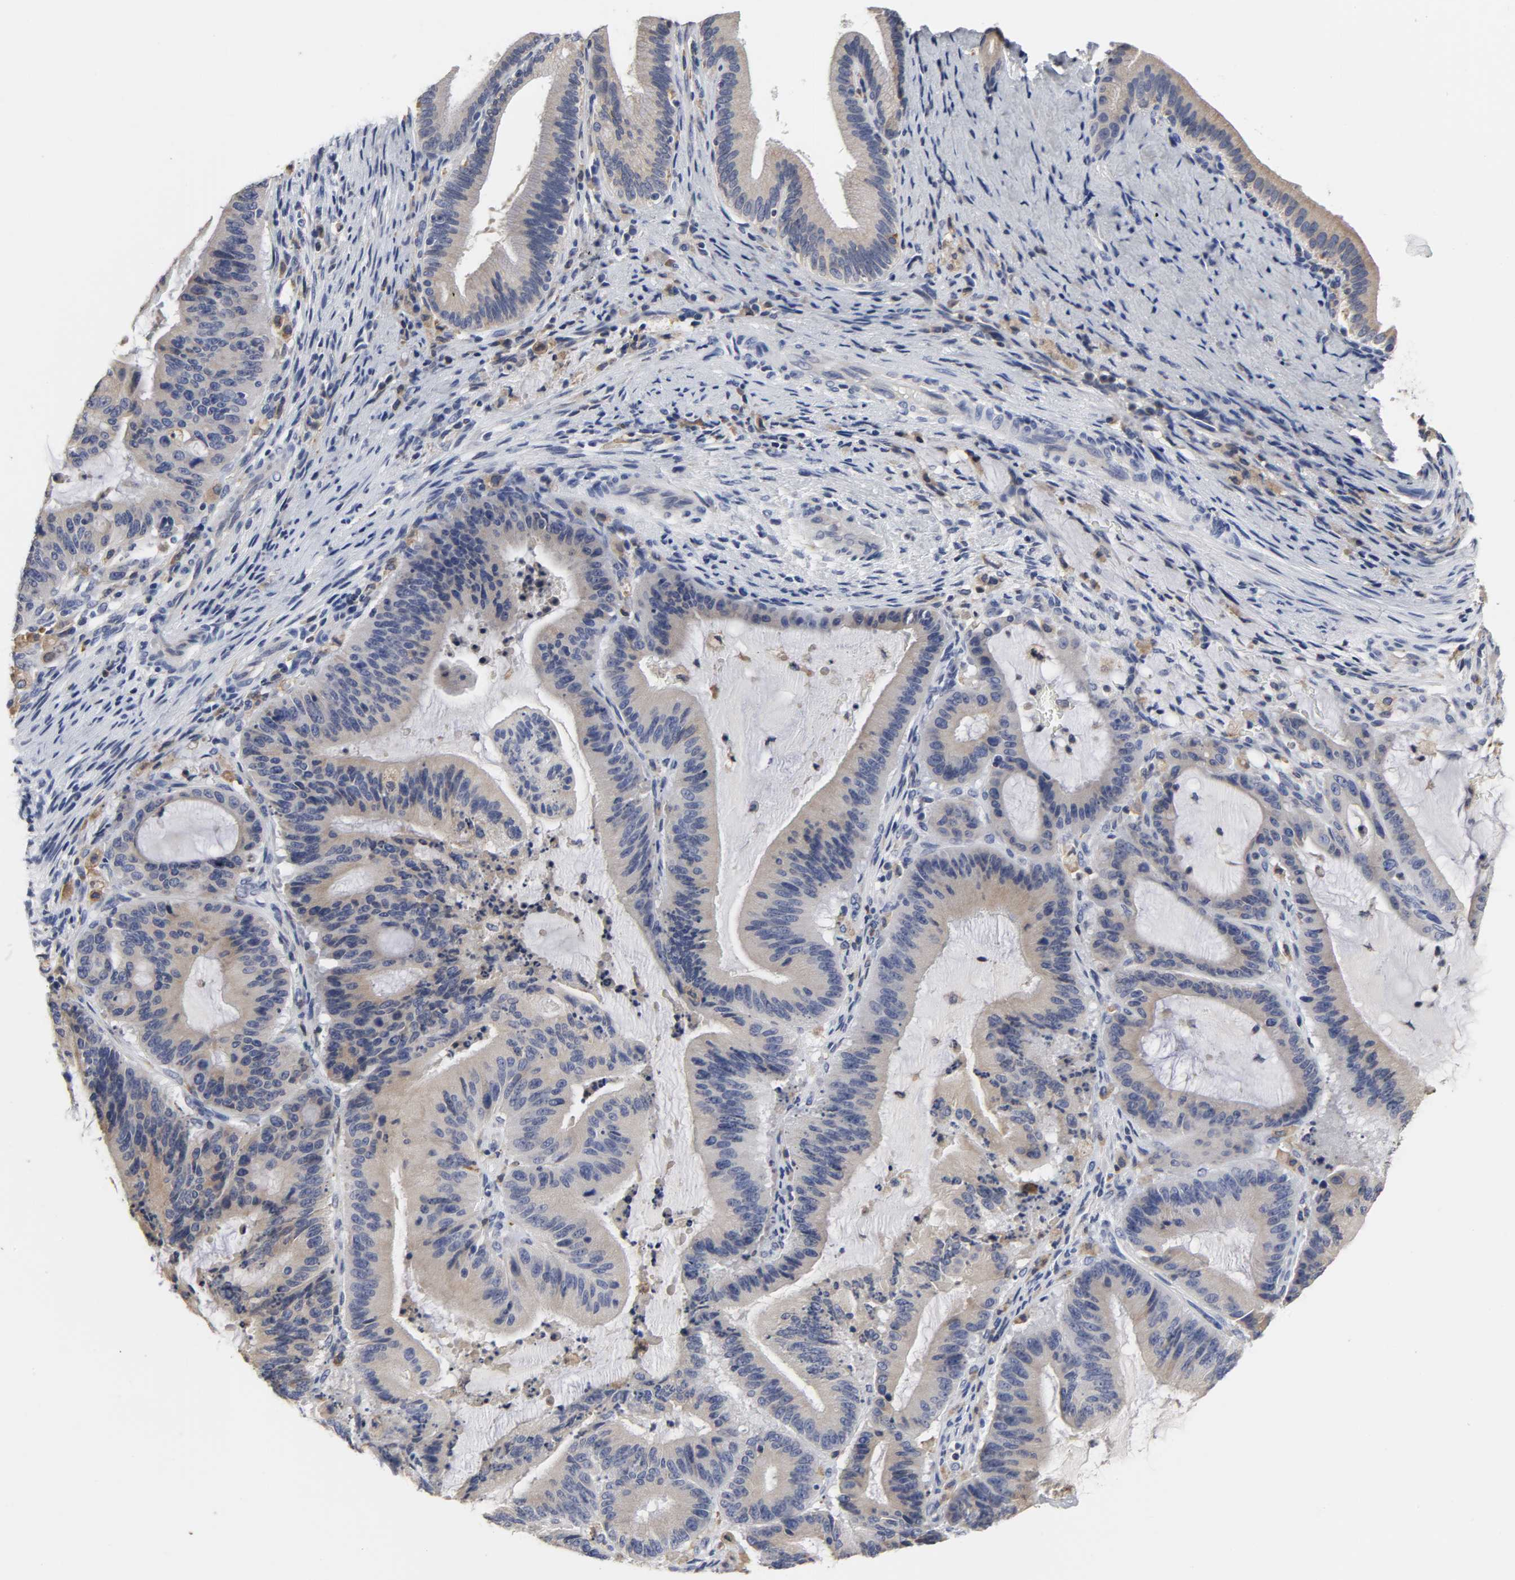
{"staining": {"intensity": "weak", "quantity": ">75%", "location": "cytoplasmic/membranous"}, "tissue": "liver cancer", "cell_type": "Tumor cells", "image_type": "cancer", "snomed": [{"axis": "morphology", "description": "Cholangiocarcinoma"}, {"axis": "topography", "description": "Liver"}], "caption": "Approximately >75% of tumor cells in human liver cancer (cholangiocarcinoma) display weak cytoplasmic/membranous protein expression as visualized by brown immunohistochemical staining.", "gene": "HCK", "patient": {"sex": "female", "age": 73}}